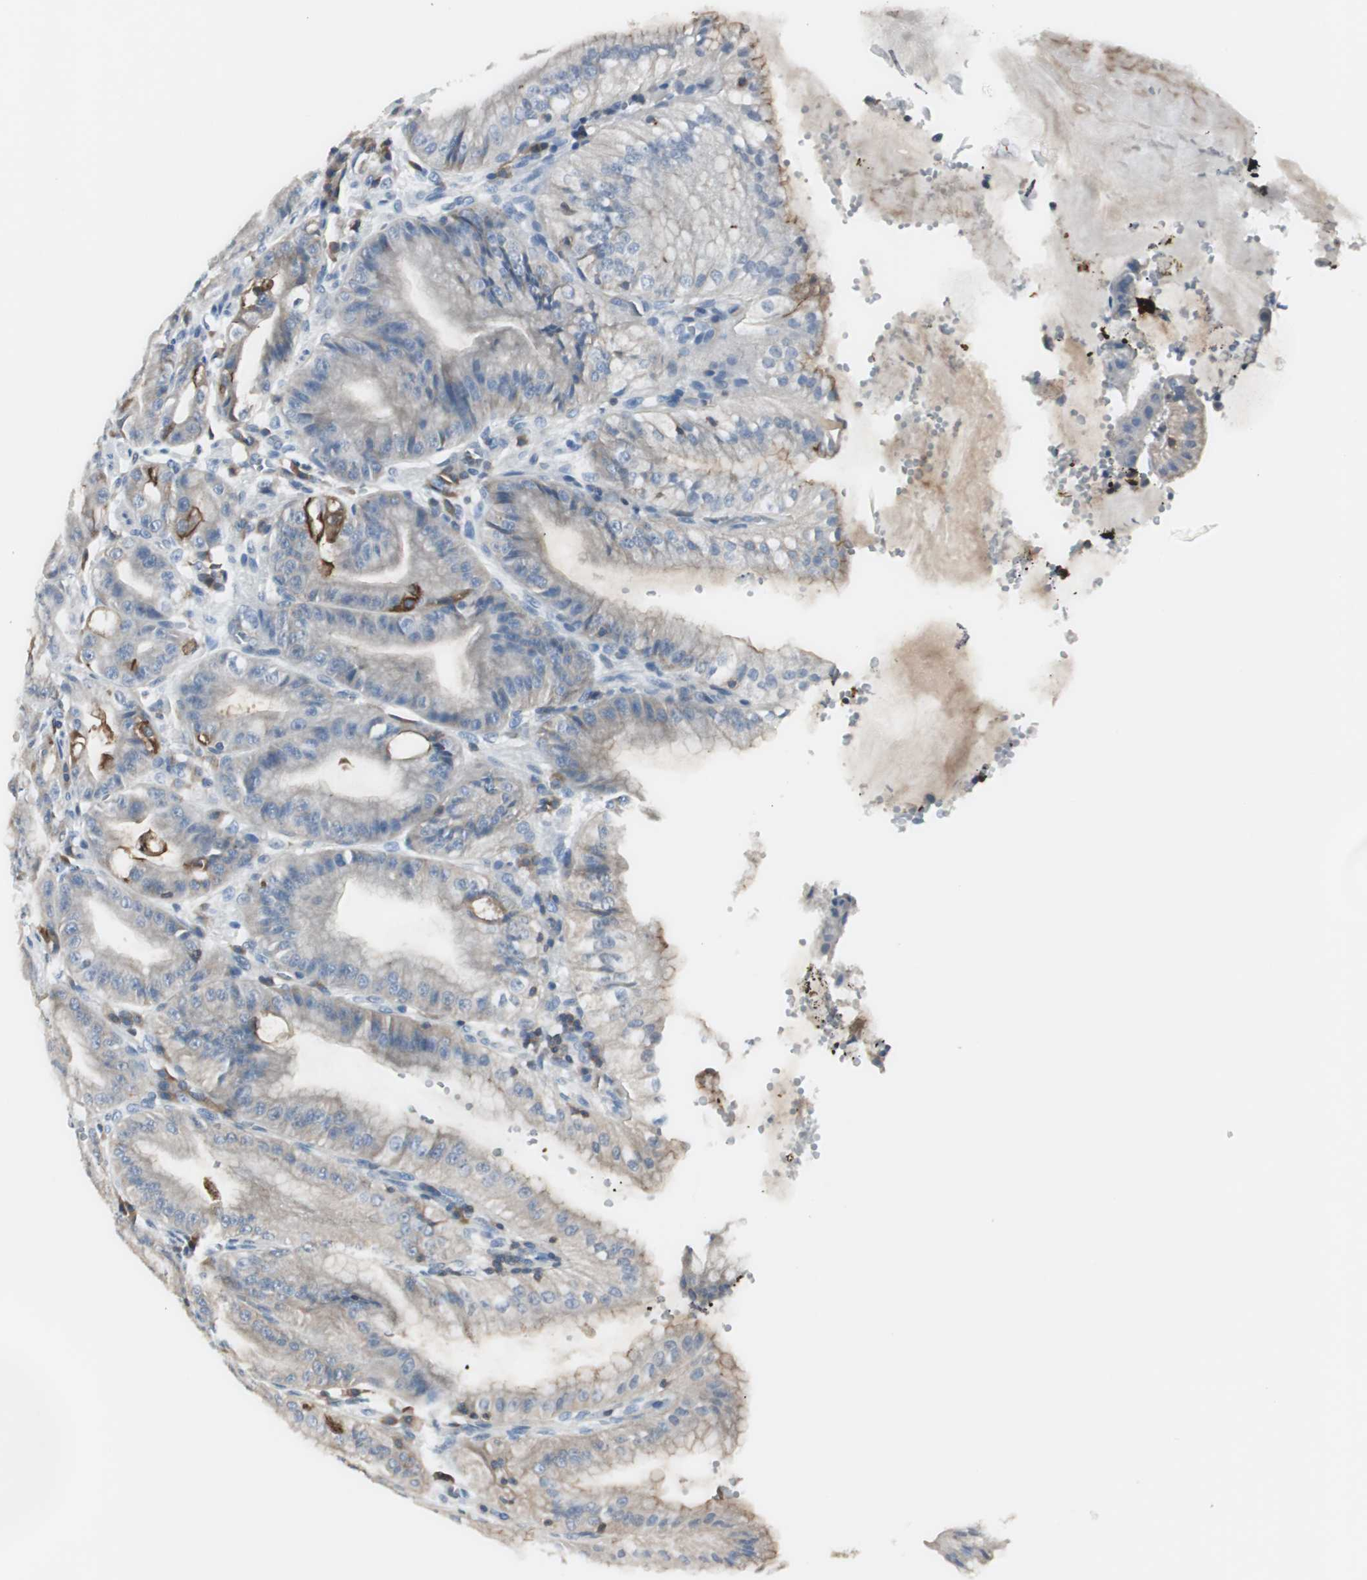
{"staining": {"intensity": "strong", "quantity": "<25%", "location": "cytoplasmic/membranous"}, "tissue": "stomach", "cell_type": "Glandular cells", "image_type": "normal", "snomed": [{"axis": "morphology", "description": "Normal tissue, NOS"}, {"axis": "topography", "description": "Stomach, lower"}], "caption": "Unremarkable stomach was stained to show a protein in brown. There is medium levels of strong cytoplasmic/membranous positivity in about <25% of glandular cells.", "gene": "SLC9A3R1", "patient": {"sex": "male", "age": 71}}